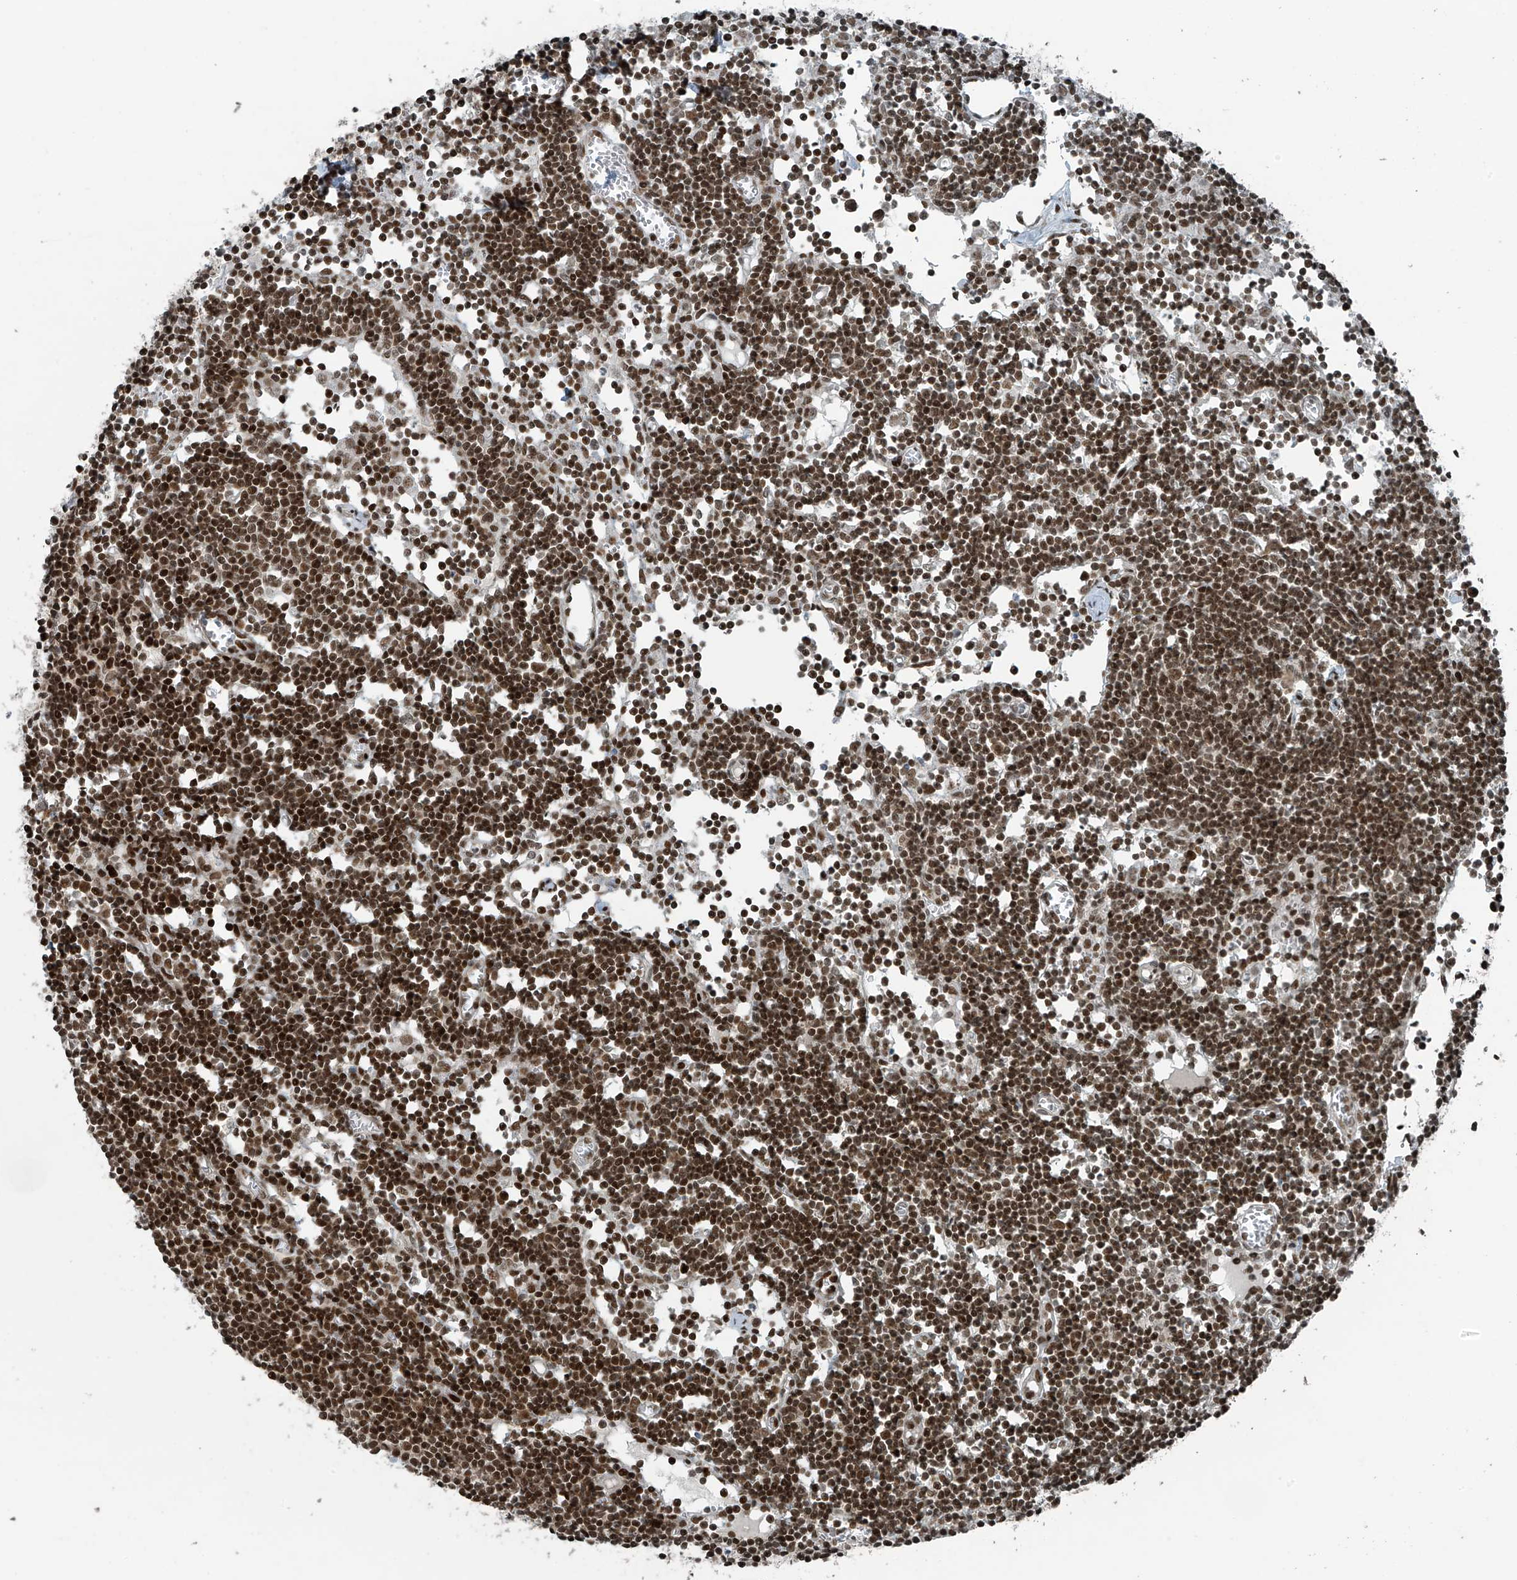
{"staining": {"intensity": "strong", "quantity": ">75%", "location": "nuclear"}, "tissue": "lymph node", "cell_type": "Non-germinal center cells", "image_type": "normal", "snomed": [{"axis": "morphology", "description": "Normal tissue, NOS"}, {"axis": "topography", "description": "Lymph node"}], "caption": "The micrograph reveals immunohistochemical staining of normal lymph node. There is strong nuclear staining is identified in about >75% of non-germinal center cells. The protein is shown in brown color, while the nuclei are stained blue.", "gene": "PCNP", "patient": {"sex": "female", "age": 11}}